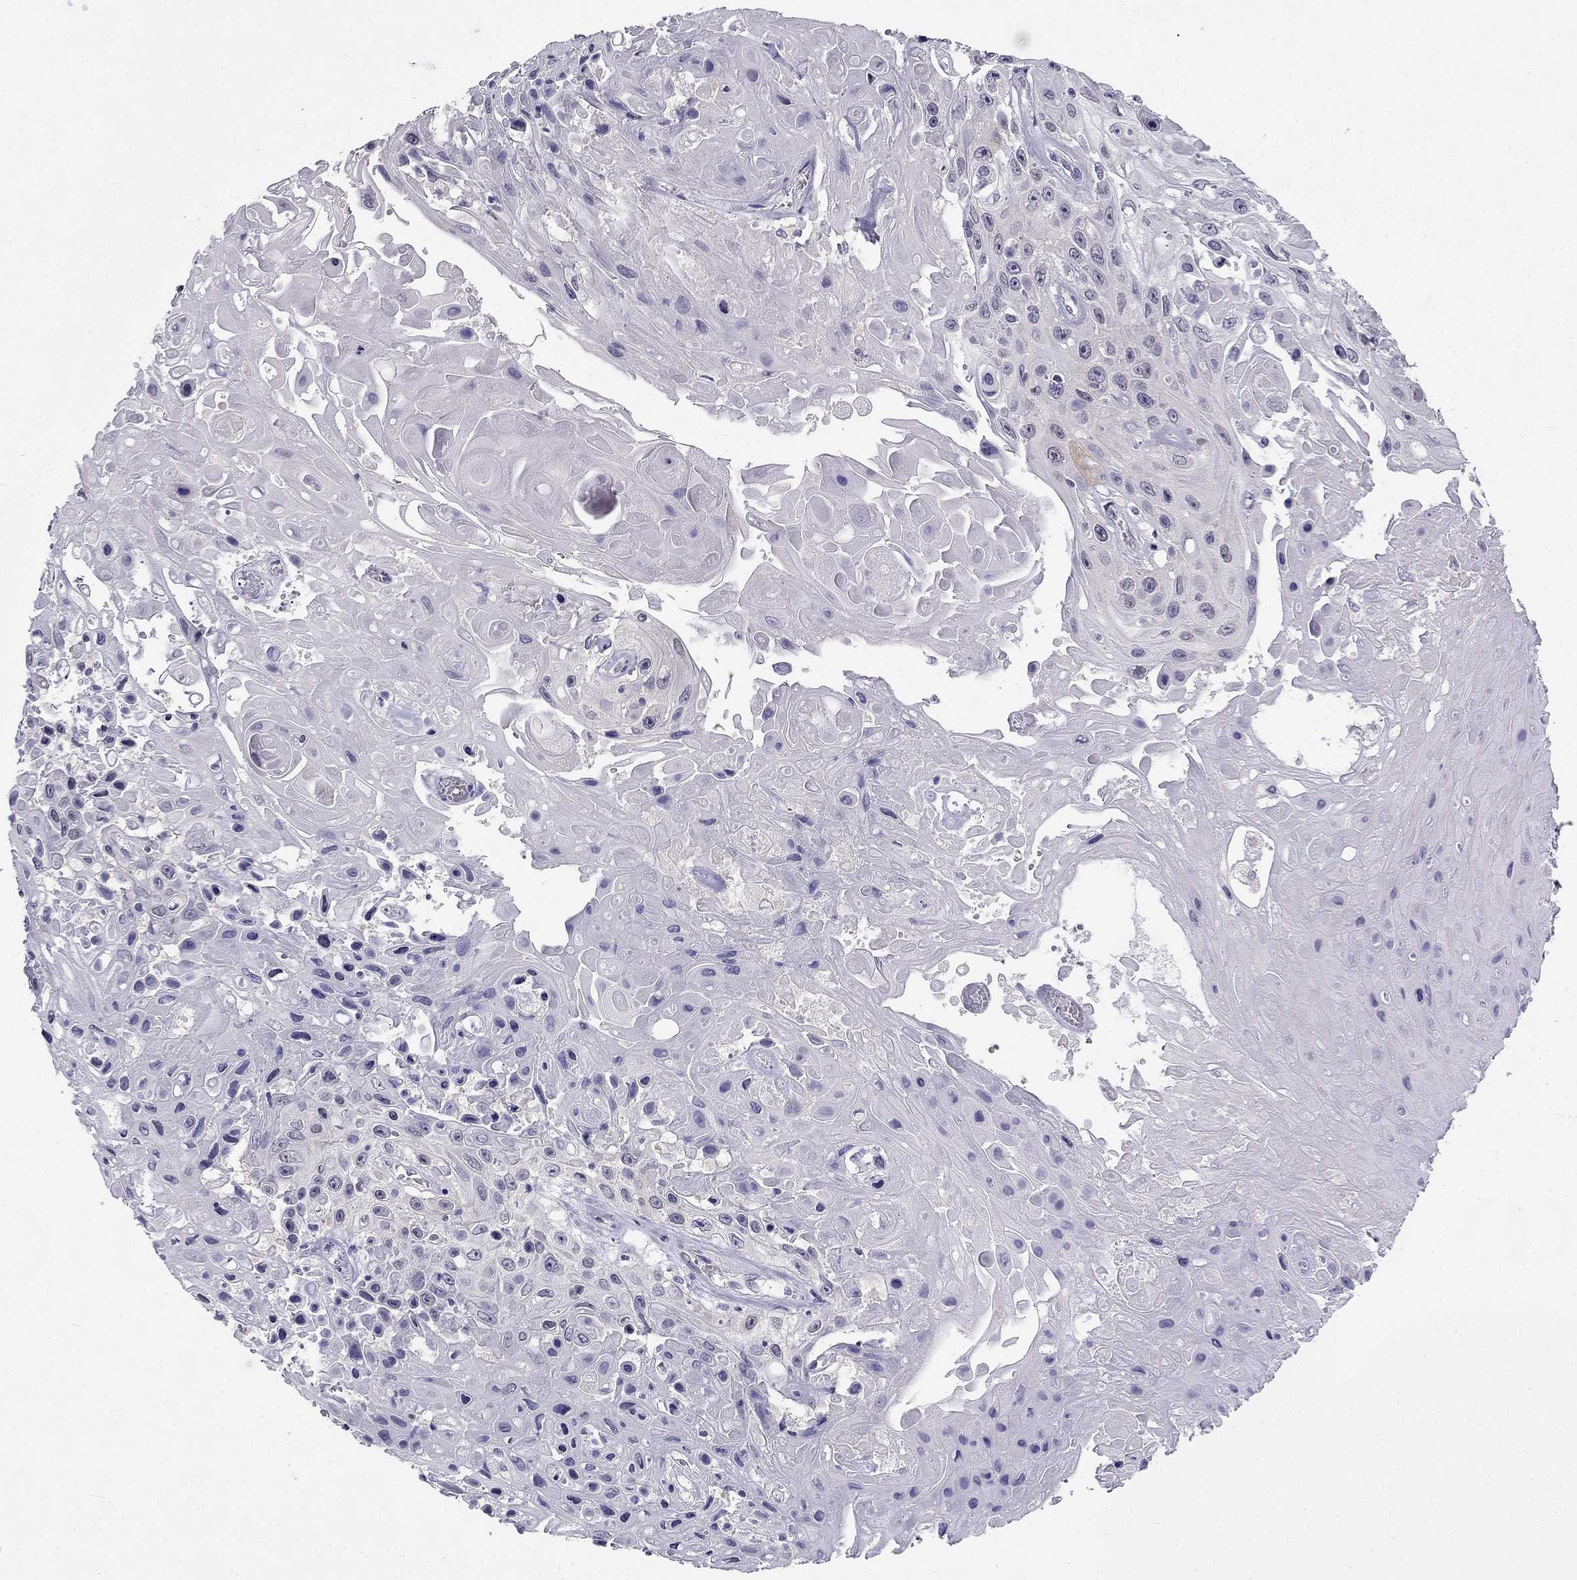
{"staining": {"intensity": "negative", "quantity": "none", "location": "none"}, "tissue": "skin cancer", "cell_type": "Tumor cells", "image_type": "cancer", "snomed": [{"axis": "morphology", "description": "Squamous cell carcinoma, NOS"}, {"axis": "topography", "description": "Skin"}], "caption": "A histopathology image of human squamous cell carcinoma (skin) is negative for staining in tumor cells.", "gene": "C16orf89", "patient": {"sex": "male", "age": 82}}